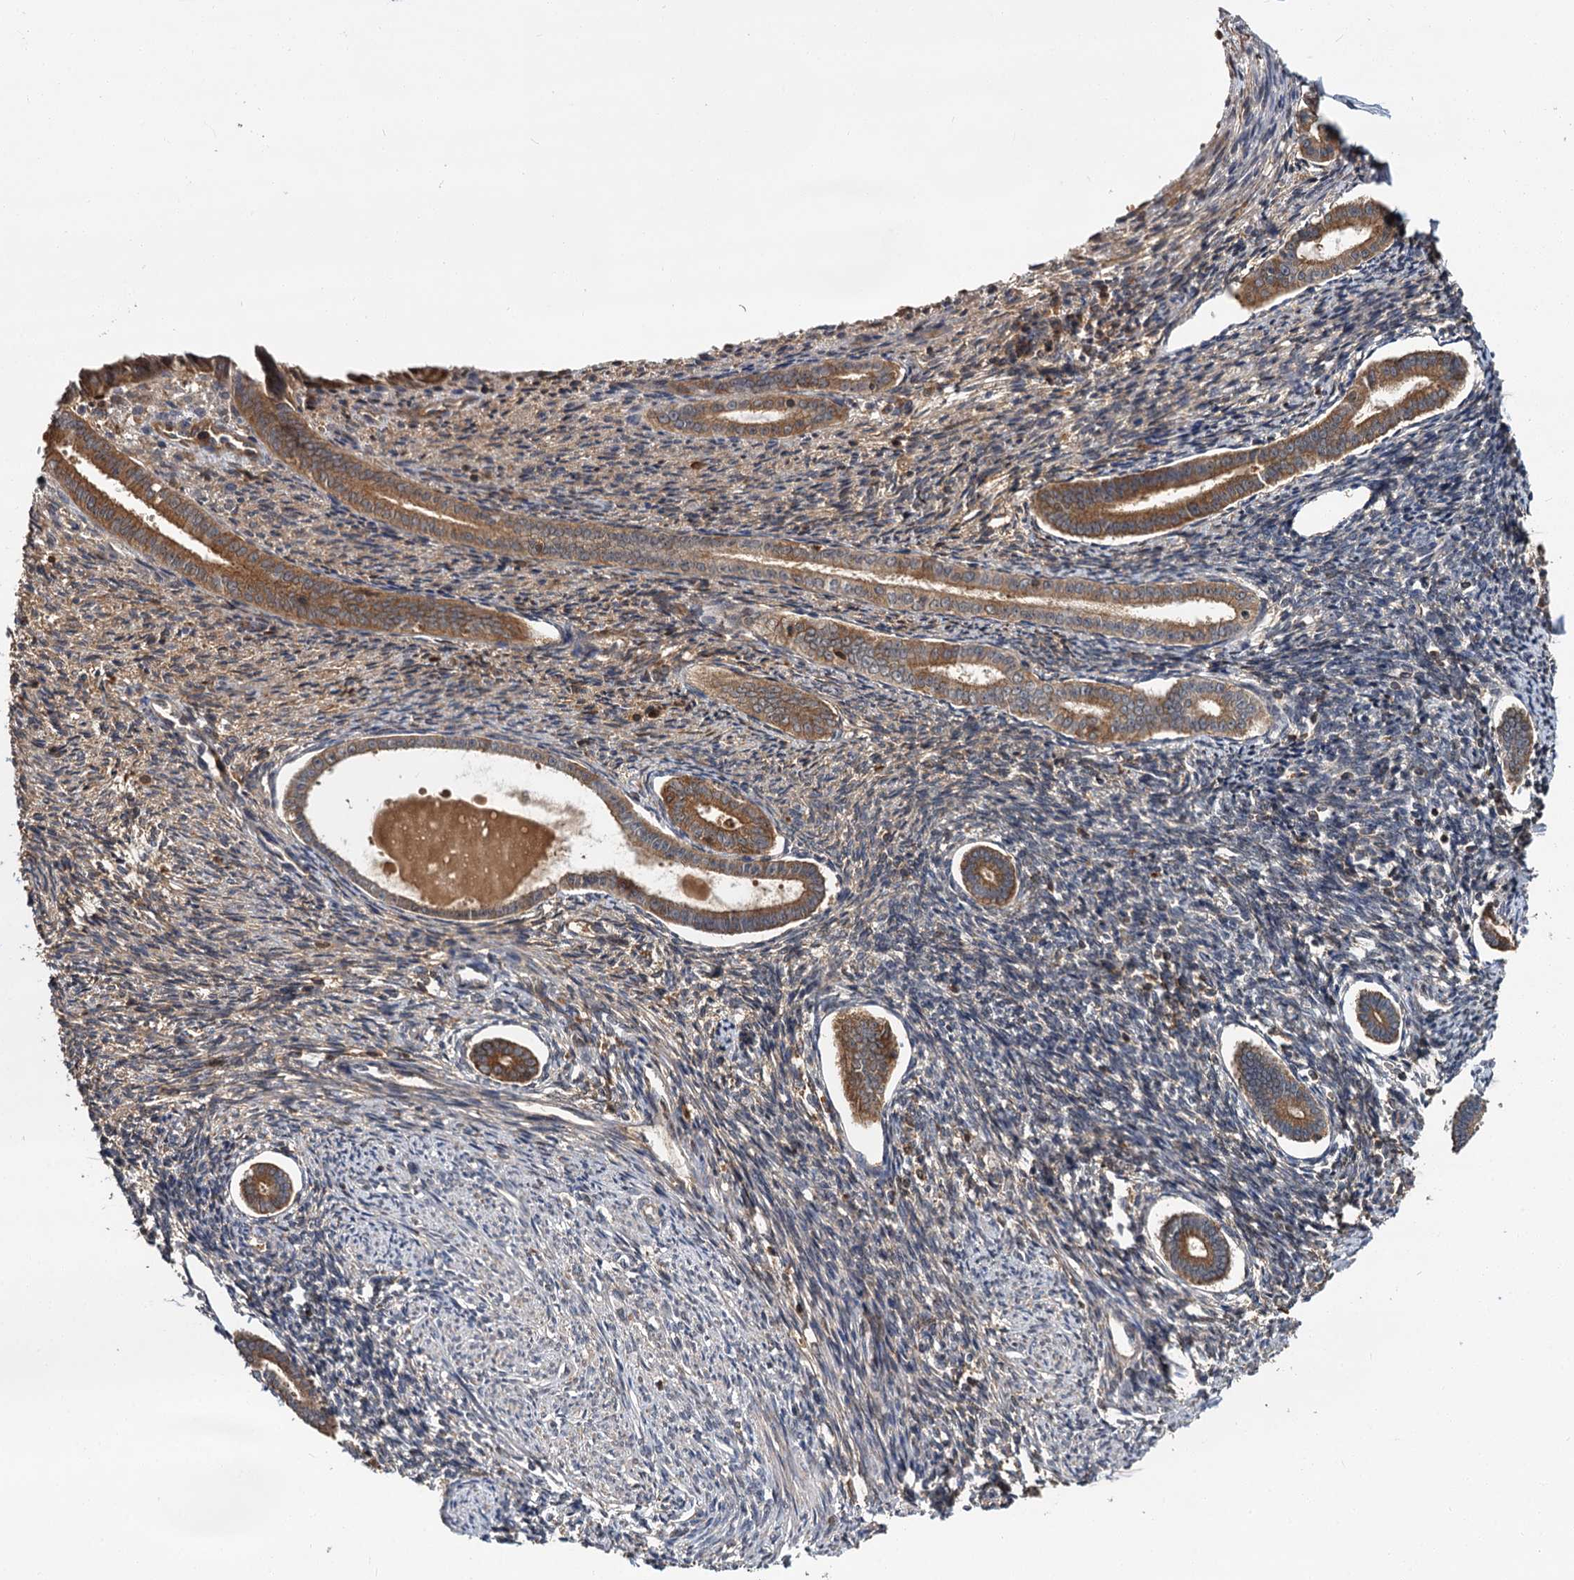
{"staining": {"intensity": "weak", "quantity": "25%-75%", "location": "cytoplasmic/membranous,nuclear"}, "tissue": "endometrium", "cell_type": "Cells in endometrial stroma", "image_type": "normal", "snomed": [{"axis": "morphology", "description": "Normal tissue, NOS"}, {"axis": "topography", "description": "Endometrium"}], "caption": "Protein expression by immunohistochemistry shows weak cytoplasmic/membranous,nuclear positivity in about 25%-75% of cells in endometrial stroma in unremarkable endometrium.", "gene": "MBD6", "patient": {"sex": "female", "age": 56}}